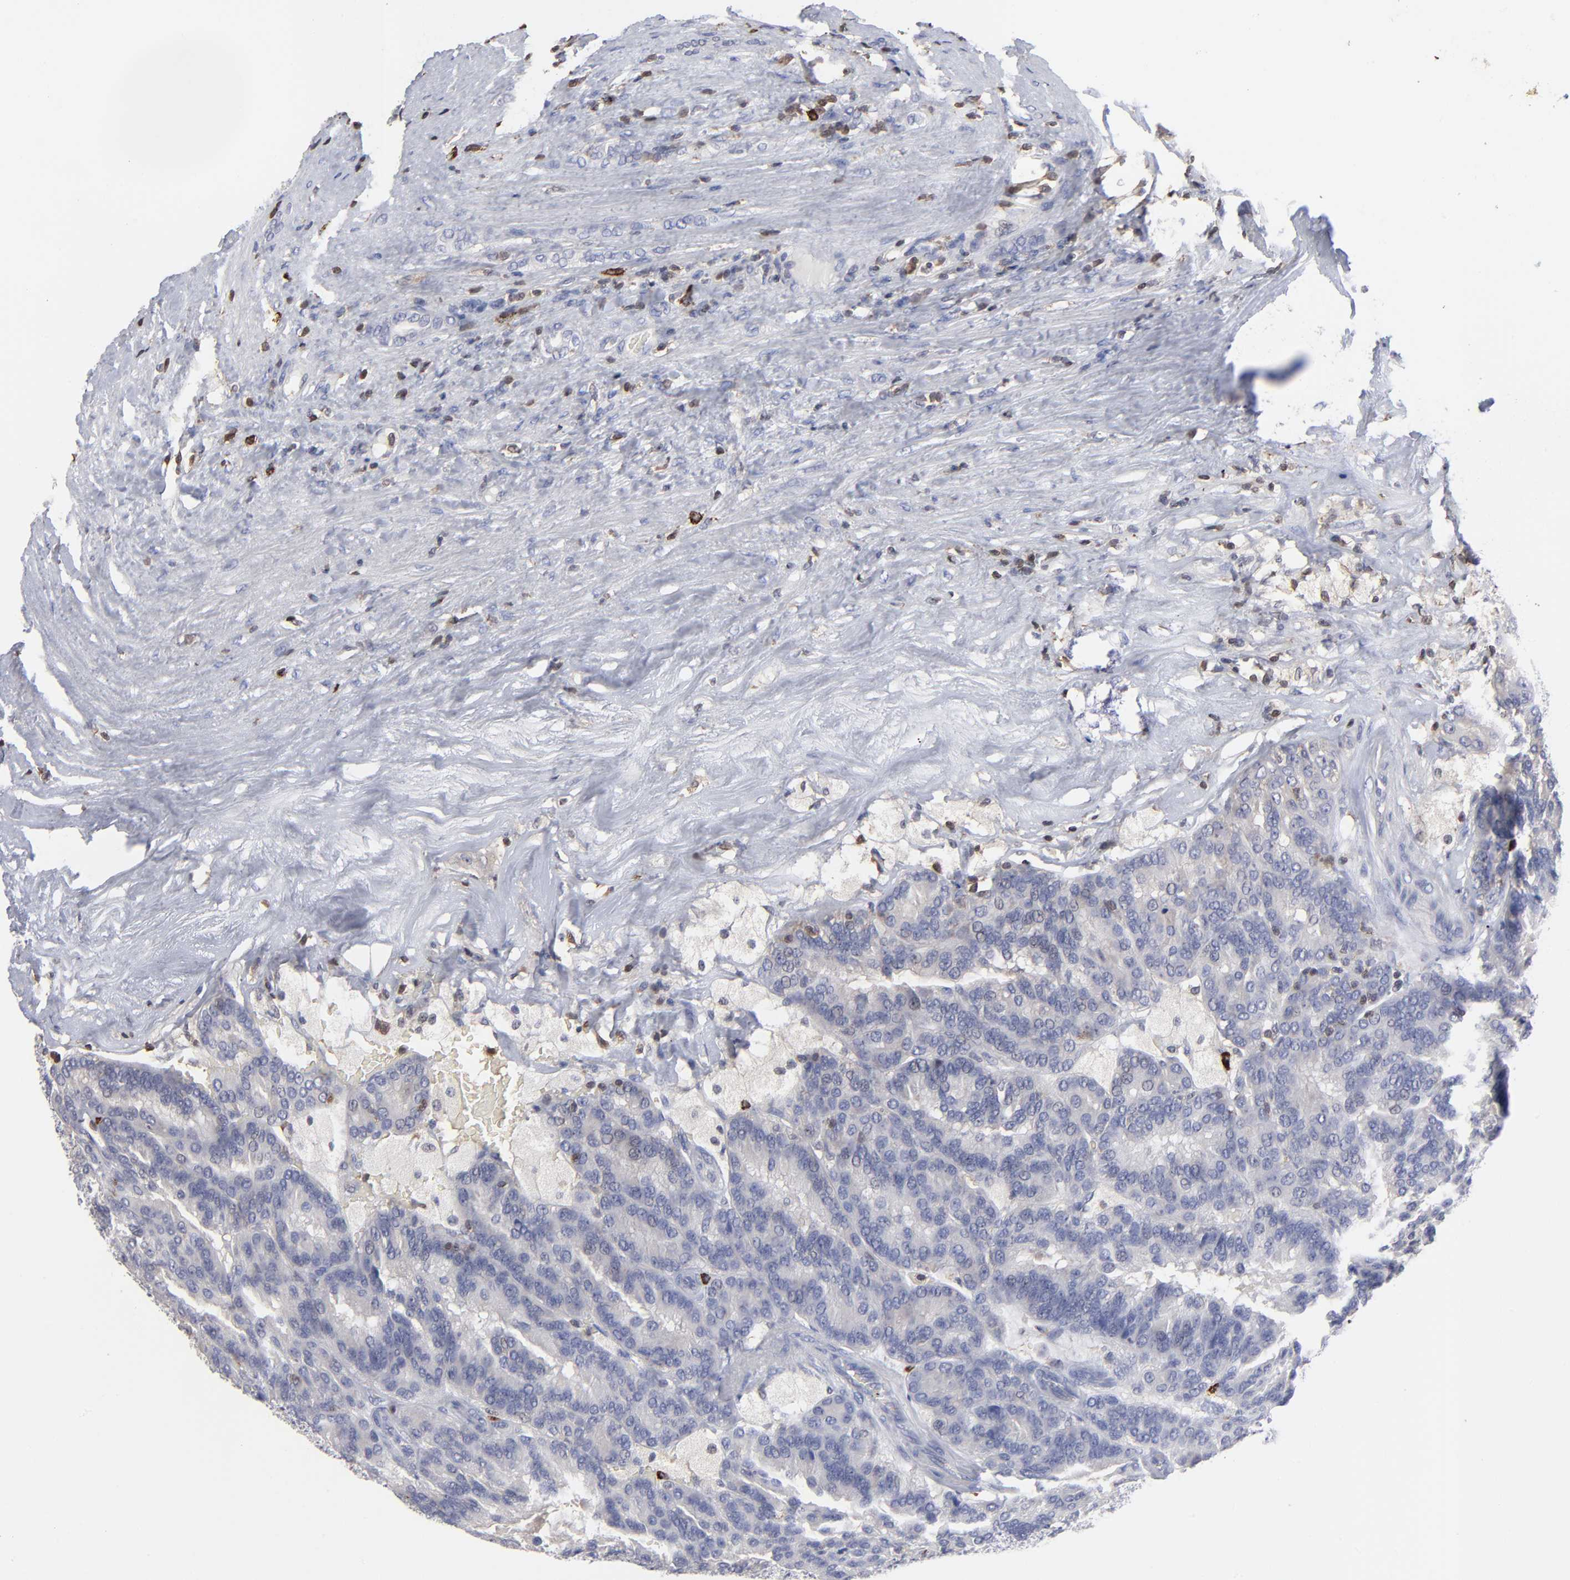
{"staining": {"intensity": "negative", "quantity": "none", "location": "none"}, "tissue": "renal cancer", "cell_type": "Tumor cells", "image_type": "cancer", "snomed": [{"axis": "morphology", "description": "Adenocarcinoma, NOS"}, {"axis": "topography", "description": "Kidney"}], "caption": "The micrograph reveals no significant expression in tumor cells of renal cancer.", "gene": "TBXT", "patient": {"sex": "male", "age": 46}}